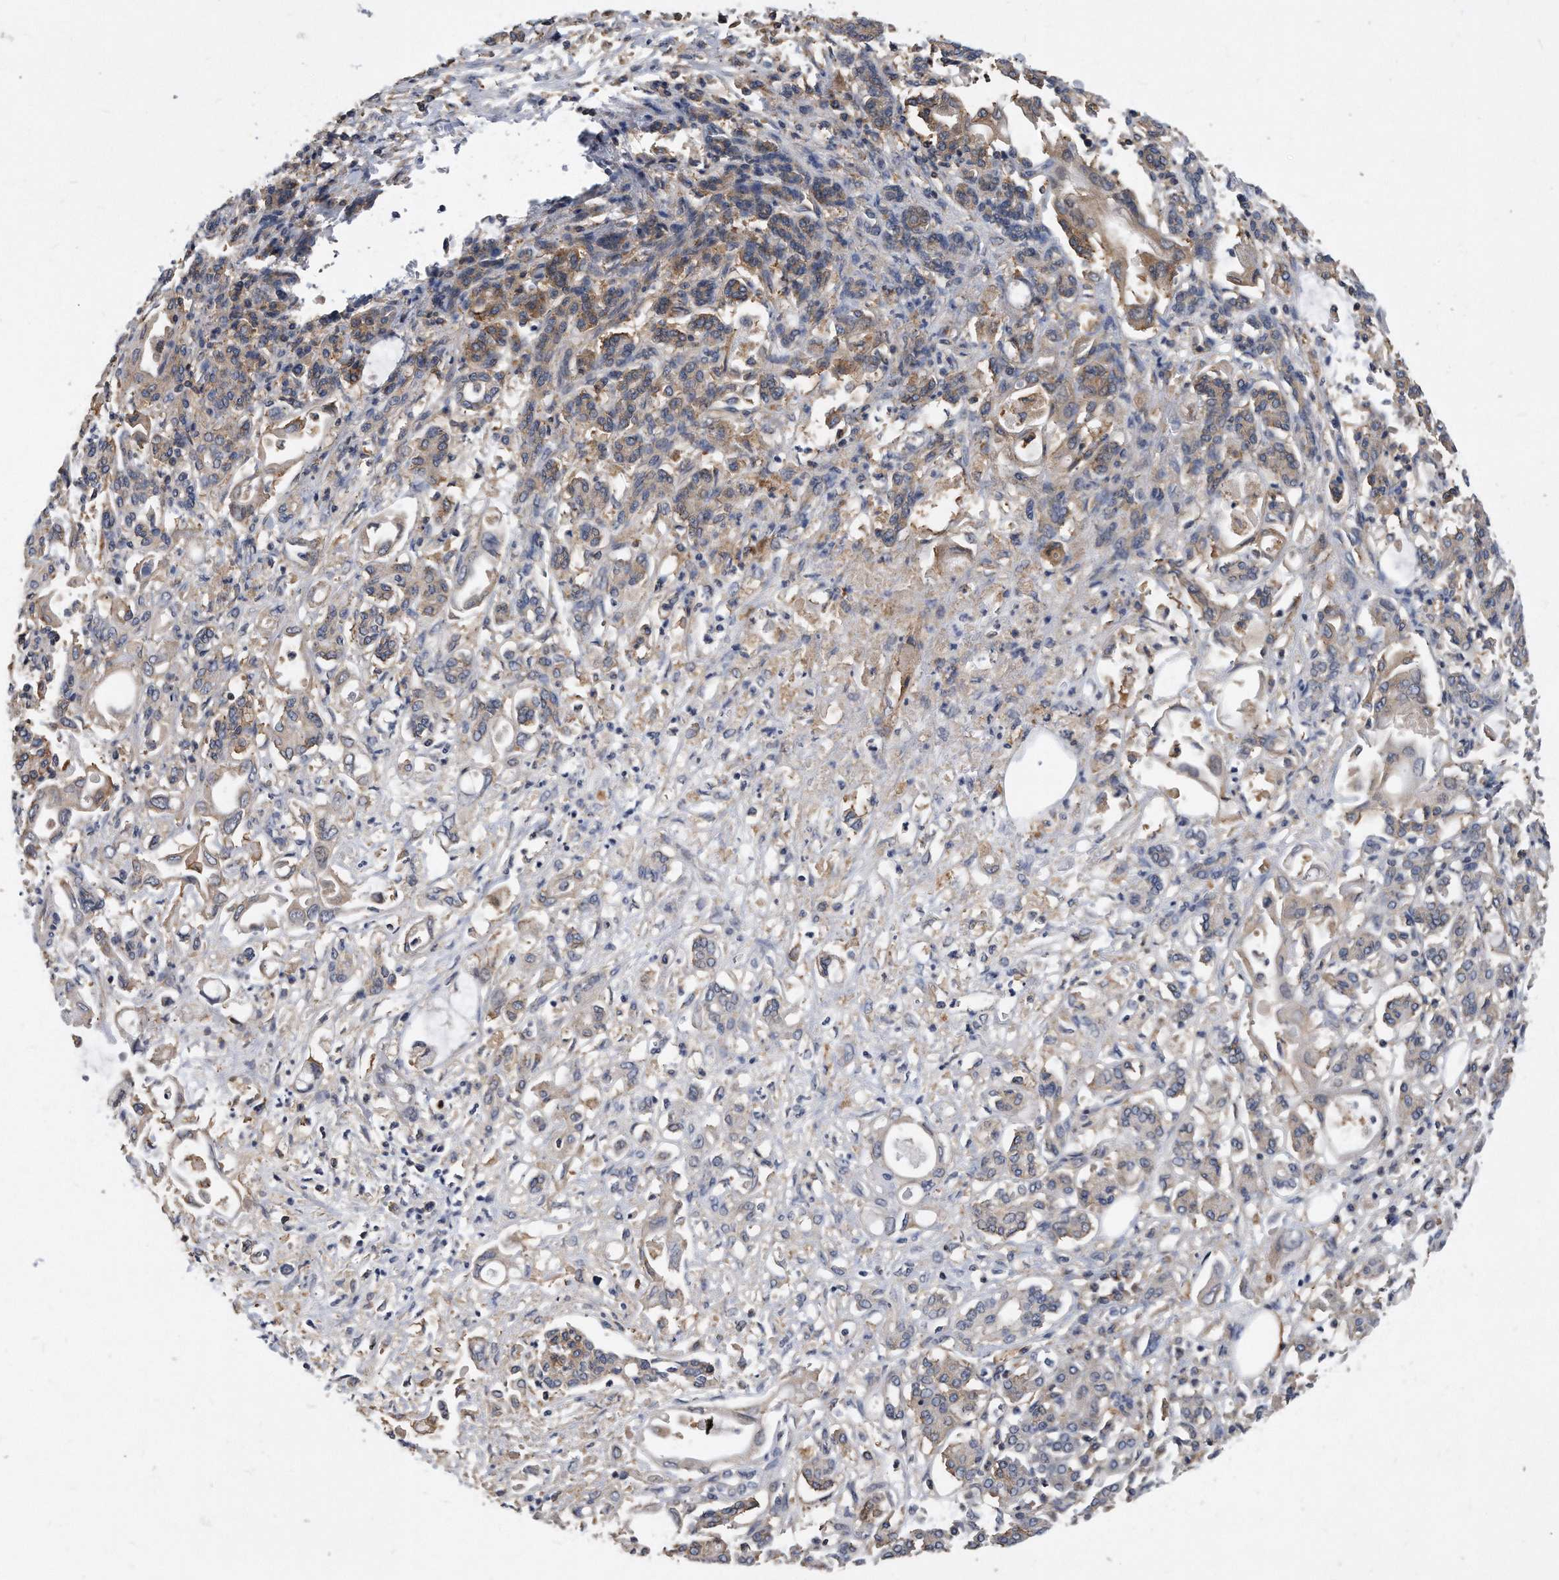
{"staining": {"intensity": "negative", "quantity": "none", "location": "none"}, "tissue": "pancreatic cancer", "cell_type": "Tumor cells", "image_type": "cancer", "snomed": [{"axis": "morphology", "description": "Adenocarcinoma, NOS"}, {"axis": "topography", "description": "Pancreas"}], "caption": "This is a micrograph of immunohistochemistry staining of pancreatic adenocarcinoma, which shows no staining in tumor cells.", "gene": "ATG5", "patient": {"sex": "female", "age": 57}}